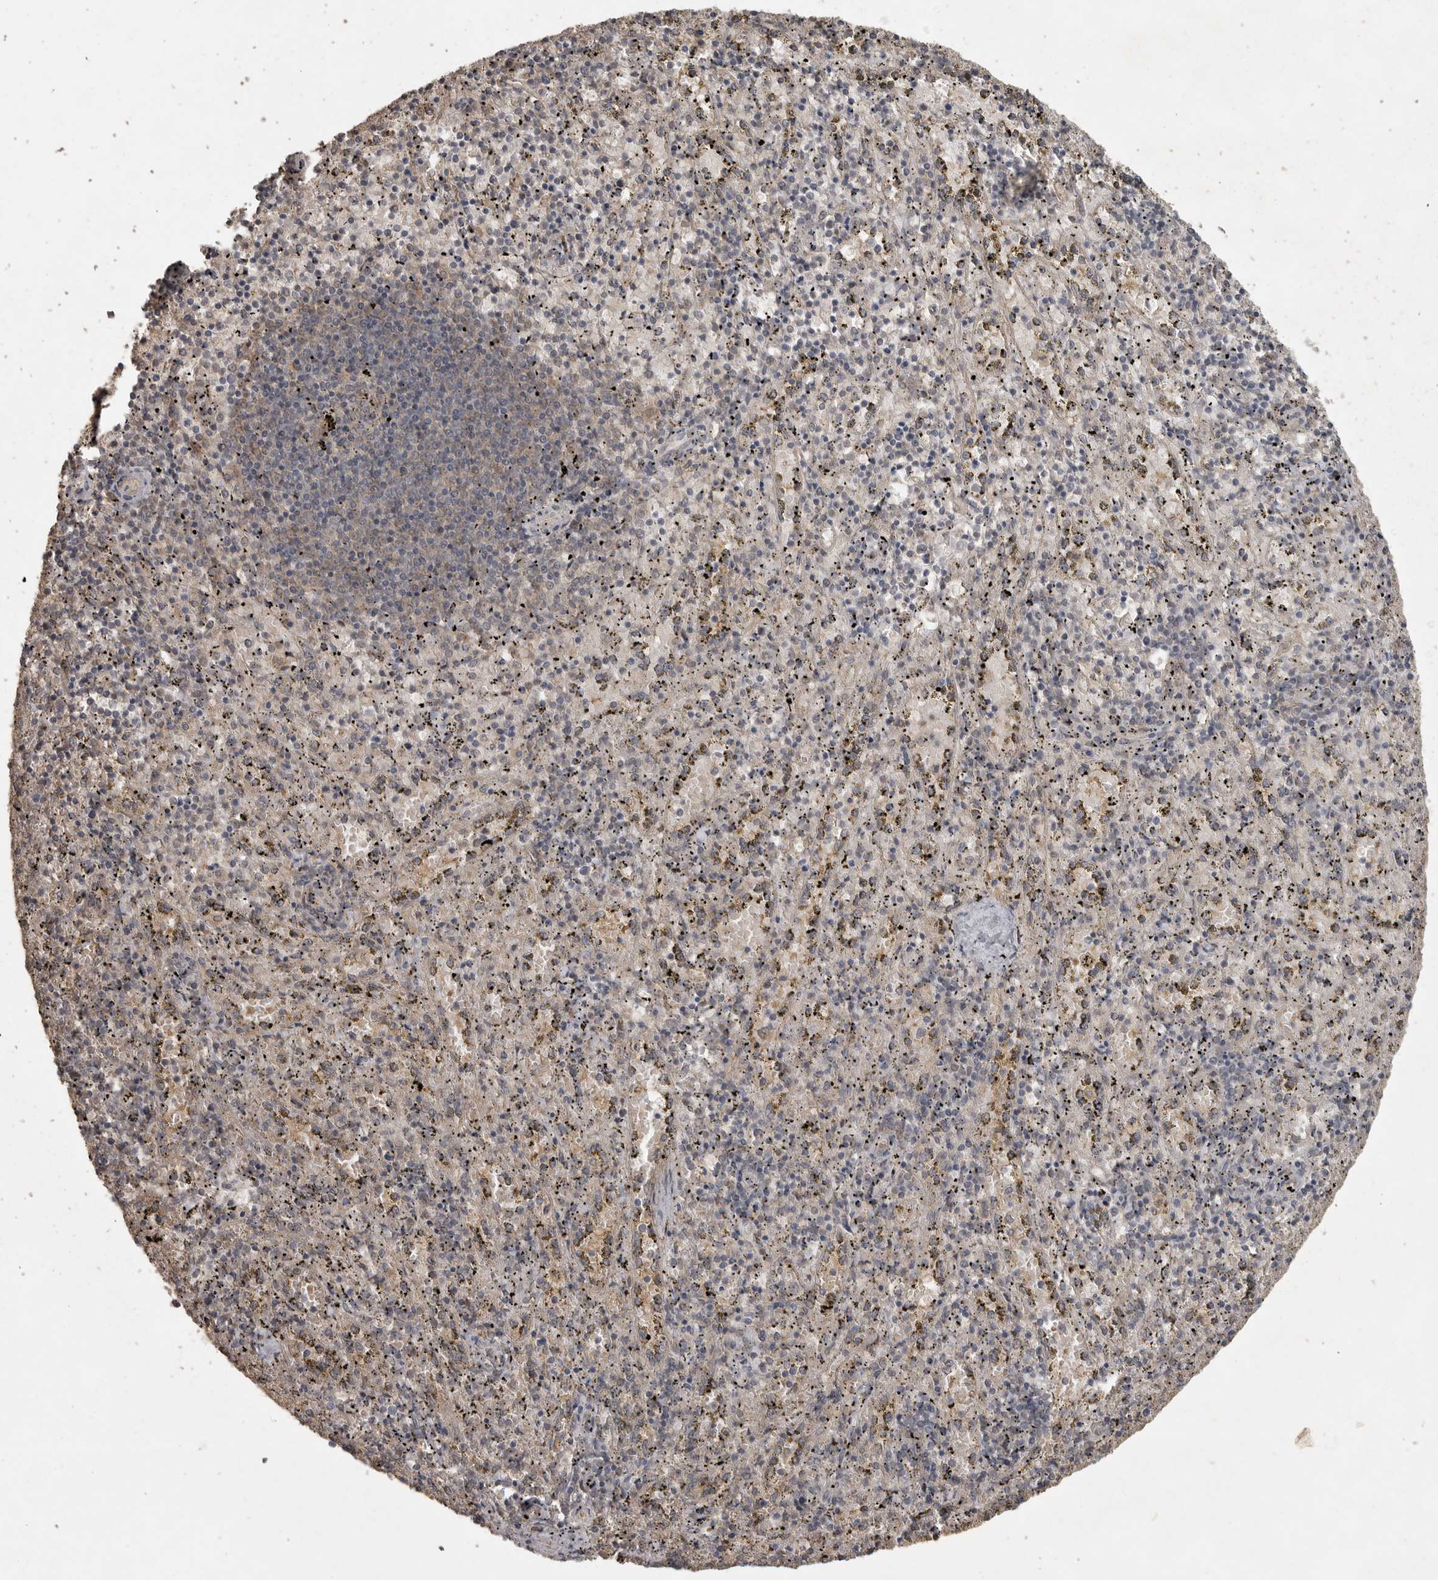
{"staining": {"intensity": "weak", "quantity": "<25%", "location": "cytoplasmic/membranous"}, "tissue": "spleen", "cell_type": "Cells in red pulp", "image_type": "normal", "snomed": [{"axis": "morphology", "description": "Normal tissue, NOS"}, {"axis": "topography", "description": "Spleen"}], "caption": "Cells in red pulp are negative for brown protein staining in unremarkable spleen. Nuclei are stained in blue.", "gene": "LLGL1", "patient": {"sex": "male", "age": 11}}